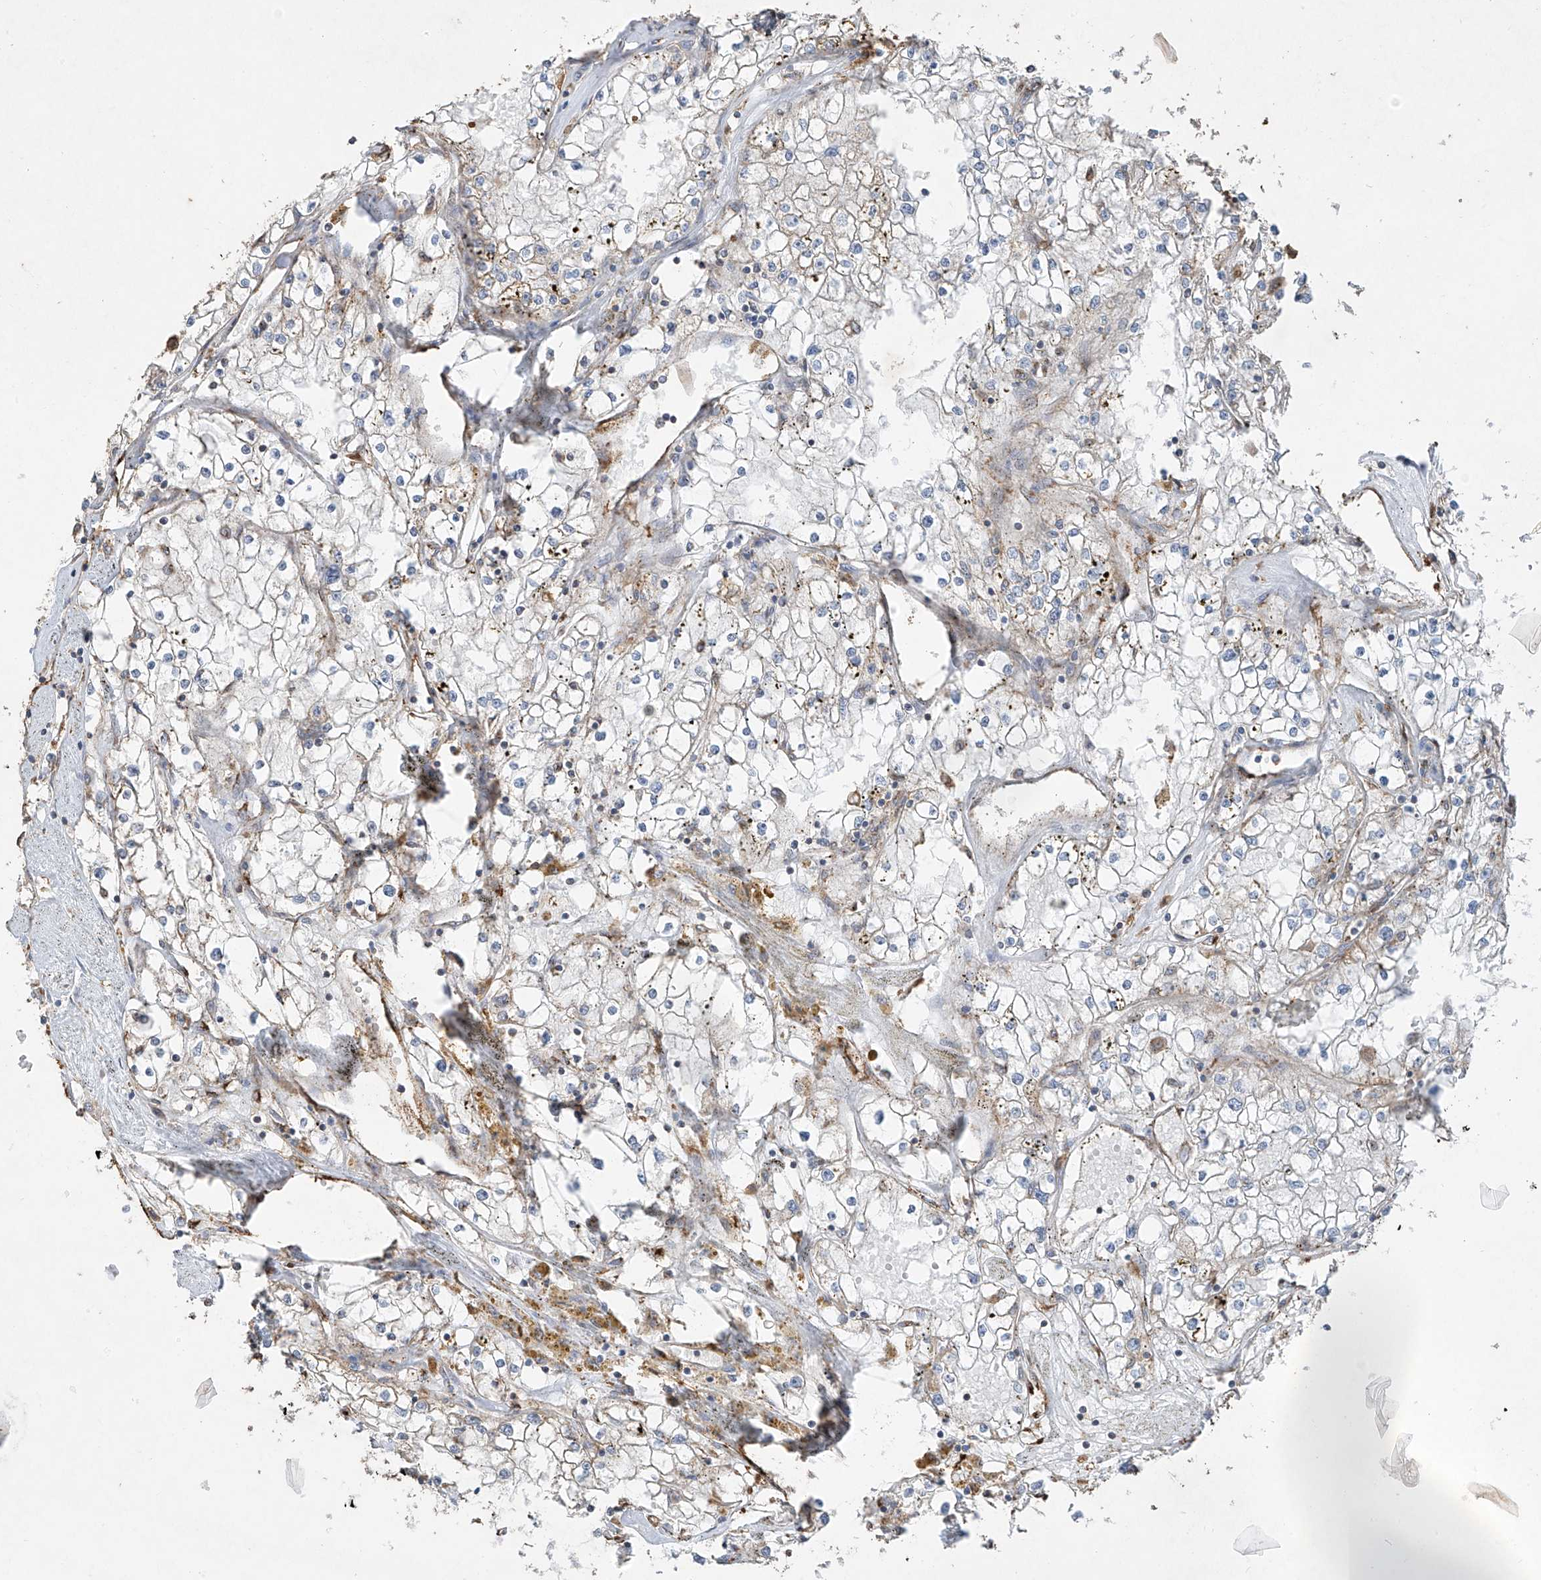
{"staining": {"intensity": "weak", "quantity": "25%-75%", "location": "cytoplasmic/membranous"}, "tissue": "renal cancer", "cell_type": "Tumor cells", "image_type": "cancer", "snomed": [{"axis": "morphology", "description": "Adenocarcinoma, NOS"}, {"axis": "topography", "description": "Kidney"}], "caption": "Renal cancer (adenocarcinoma) stained for a protein (brown) demonstrates weak cytoplasmic/membranous positive staining in approximately 25%-75% of tumor cells.", "gene": "UQCC1", "patient": {"sex": "male", "age": 56}}